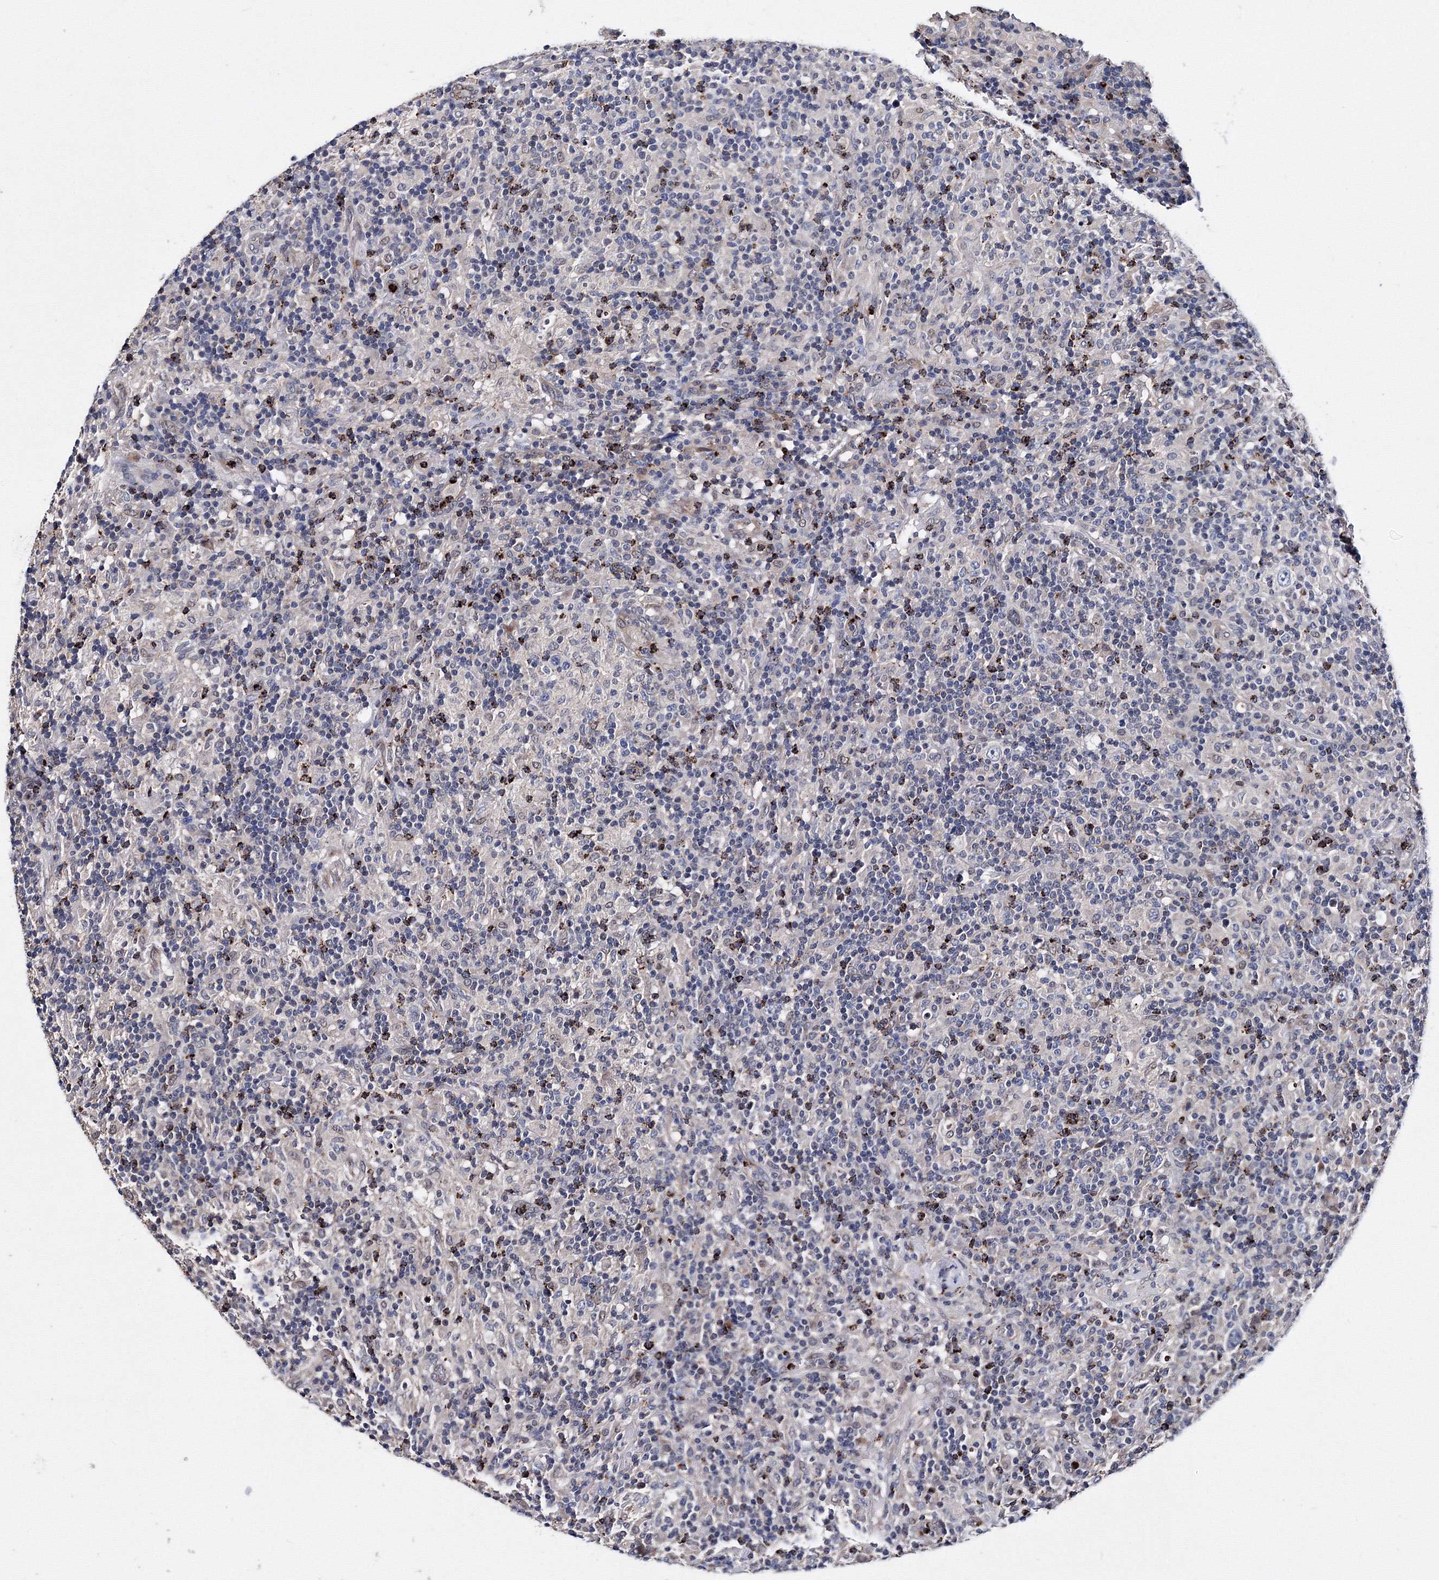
{"staining": {"intensity": "negative", "quantity": "none", "location": "none"}, "tissue": "lymphoma", "cell_type": "Tumor cells", "image_type": "cancer", "snomed": [{"axis": "morphology", "description": "Hodgkin's disease, NOS"}, {"axis": "topography", "description": "Lymph node"}], "caption": "Human lymphoma stained for a protein using immunohistochemistry (IHC) reveals no expression in tumor cells.", "gene": "PHYKPL", "patient": {"sex": "male", "age": 70}}